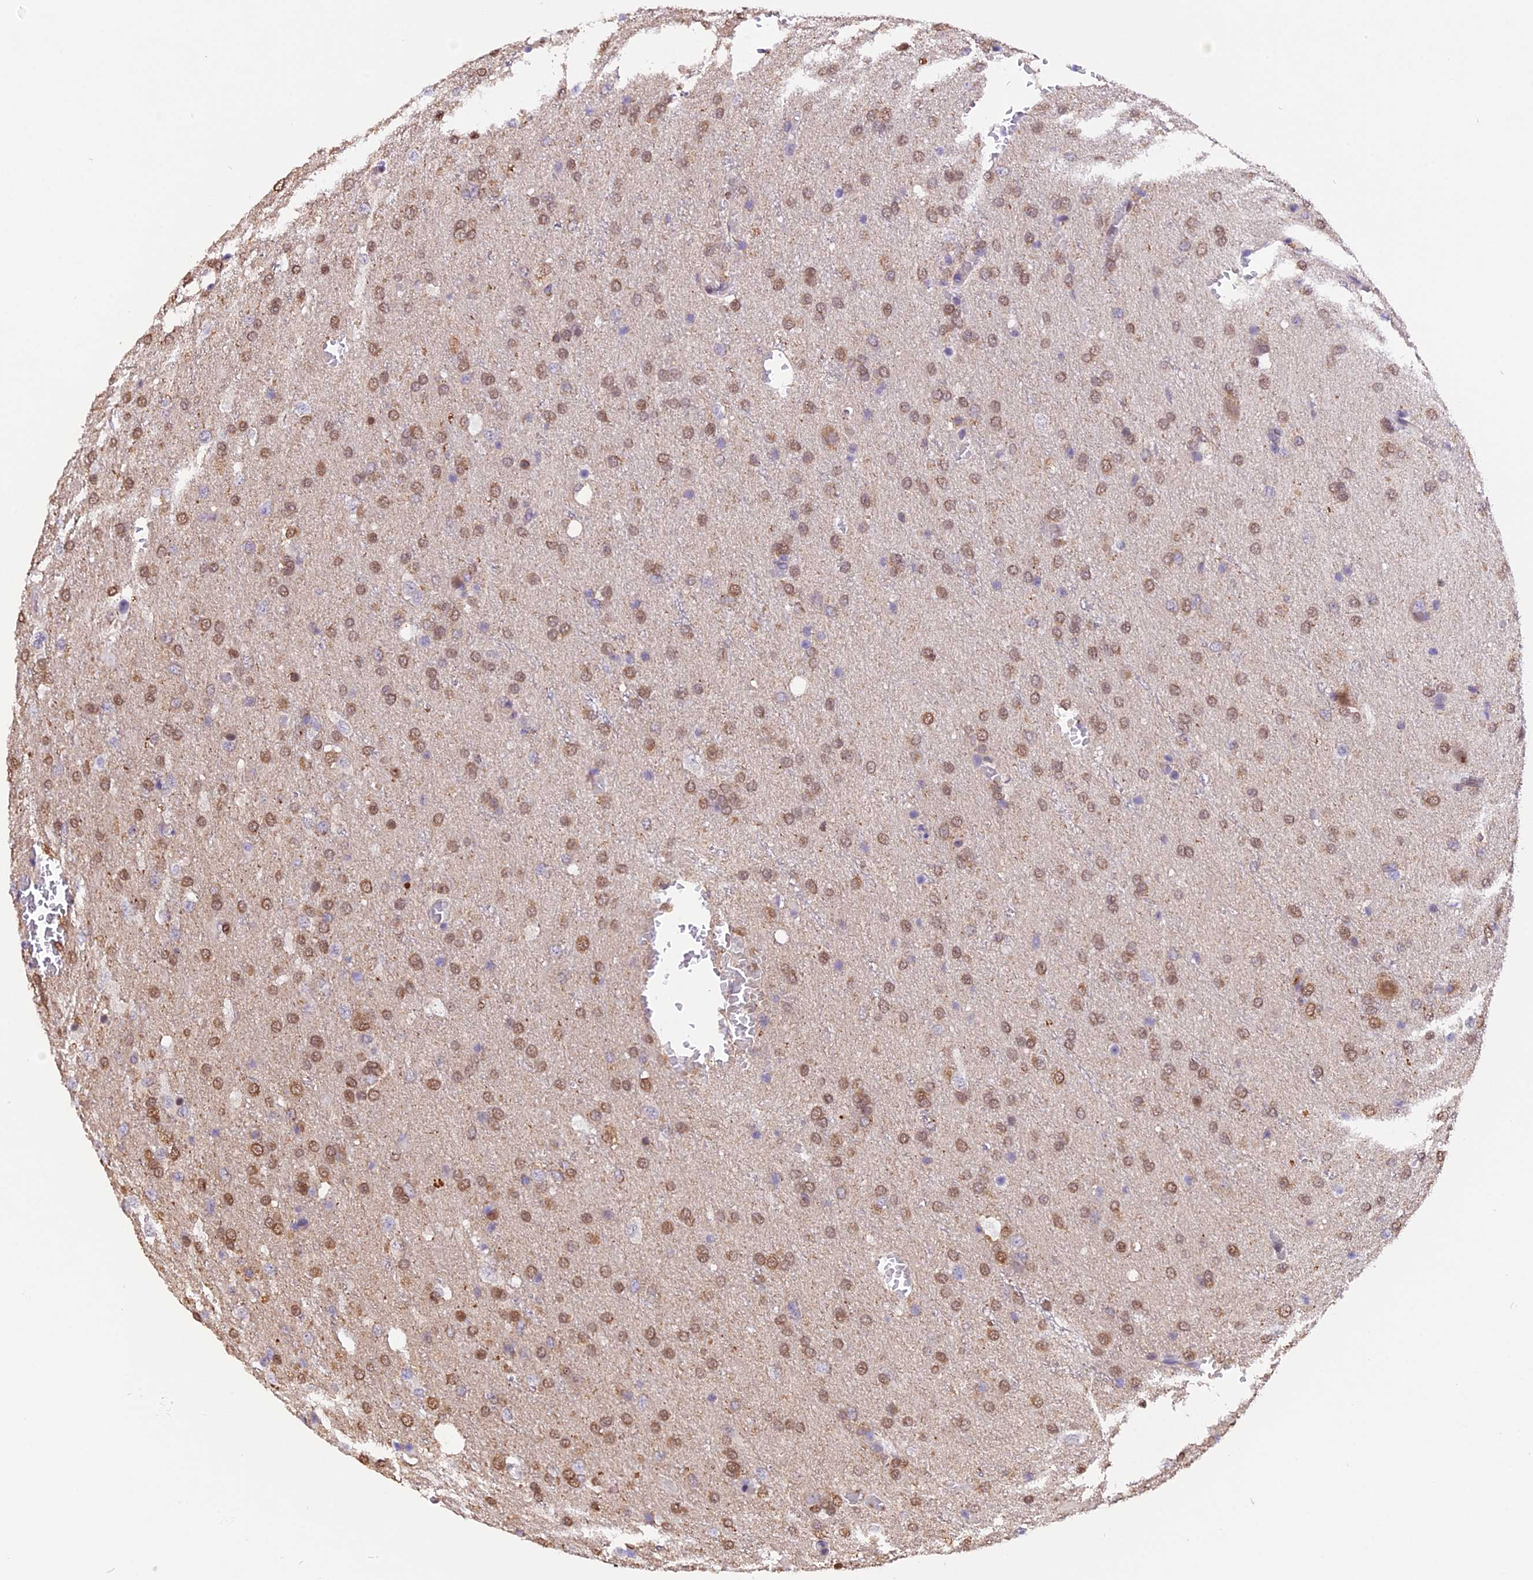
{"staining": {"intensity": "moderate", "quantity": "25%-75%", "location": "nuclear"}, "tissue": "glioma", "cell_type": "Tumor cells", "image_type": "cancer", "snomed": [{"axis": "morphology", "description": "Glioma, malignant, High grade"}, {"axis": "topography", "description": "Brain"}], "caption": "The micrograph demonstrates staining of glioma, revealing moderate nuclear protein expression (brown color) within tumor cells.", "gene": "HERPUD1", "patient": {"sex": "female", "age": 74}}